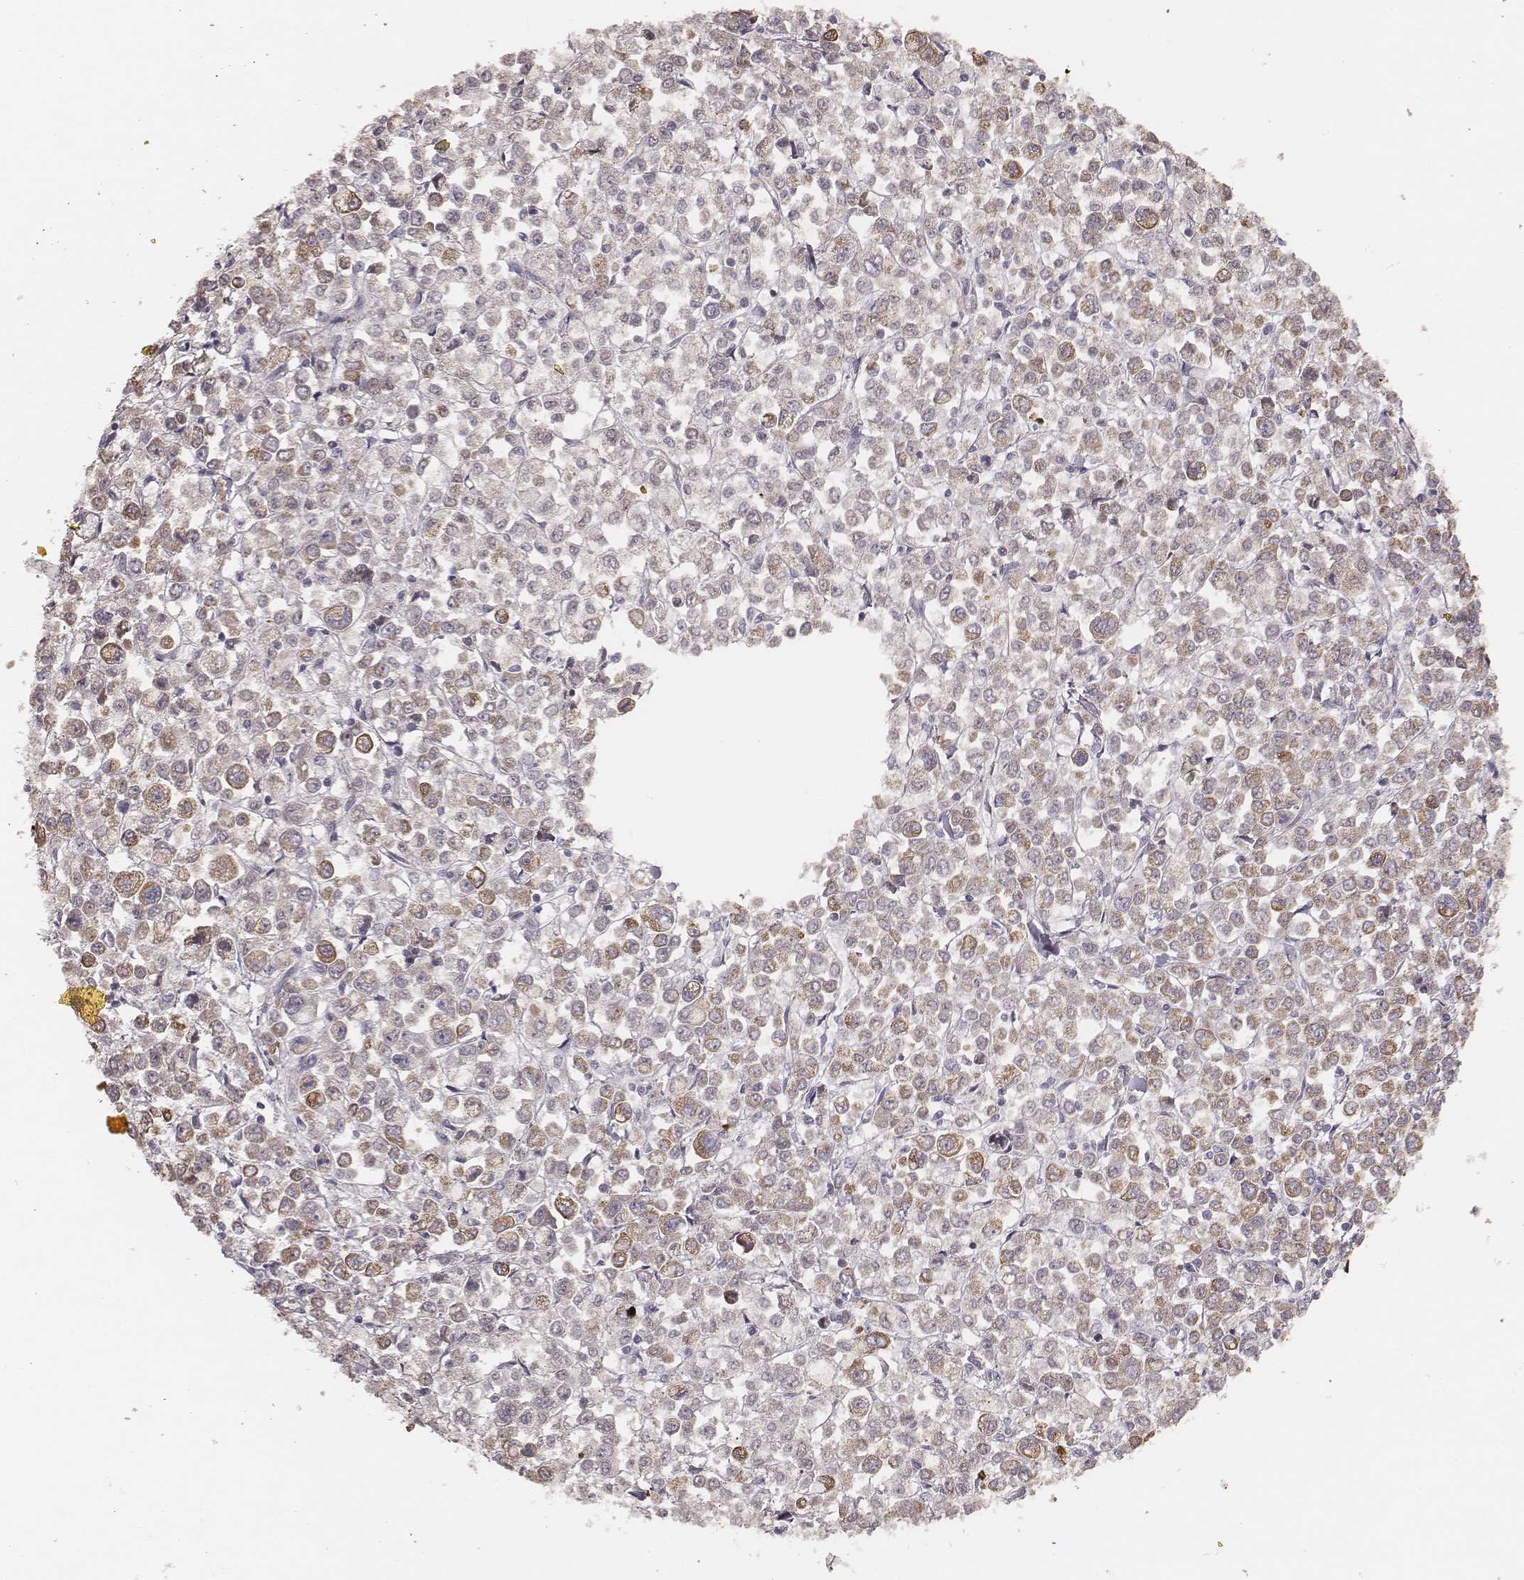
{"staining": {"intensity": "weak", "quantity": ">75%", "location": "cytoplasmic/membranous"}, "tissue": "stomach cancer", "cell_type": "Tumor cells", "image_type": "cancer", "snomed": [{"axis": "morphology", "description": "Adenocarcinoma, NOS"}, {"axis": "topography", "description": "Stomach, upper"}], "caption": "A low amount of weak cytoplasmic/membranous expression is seen in approximately >75% of tumor cells in stomach cancer (adenocarcinoma) tissue.", "gene": "HAVCR1", "patient": {"sex": "male", "age": 70}}